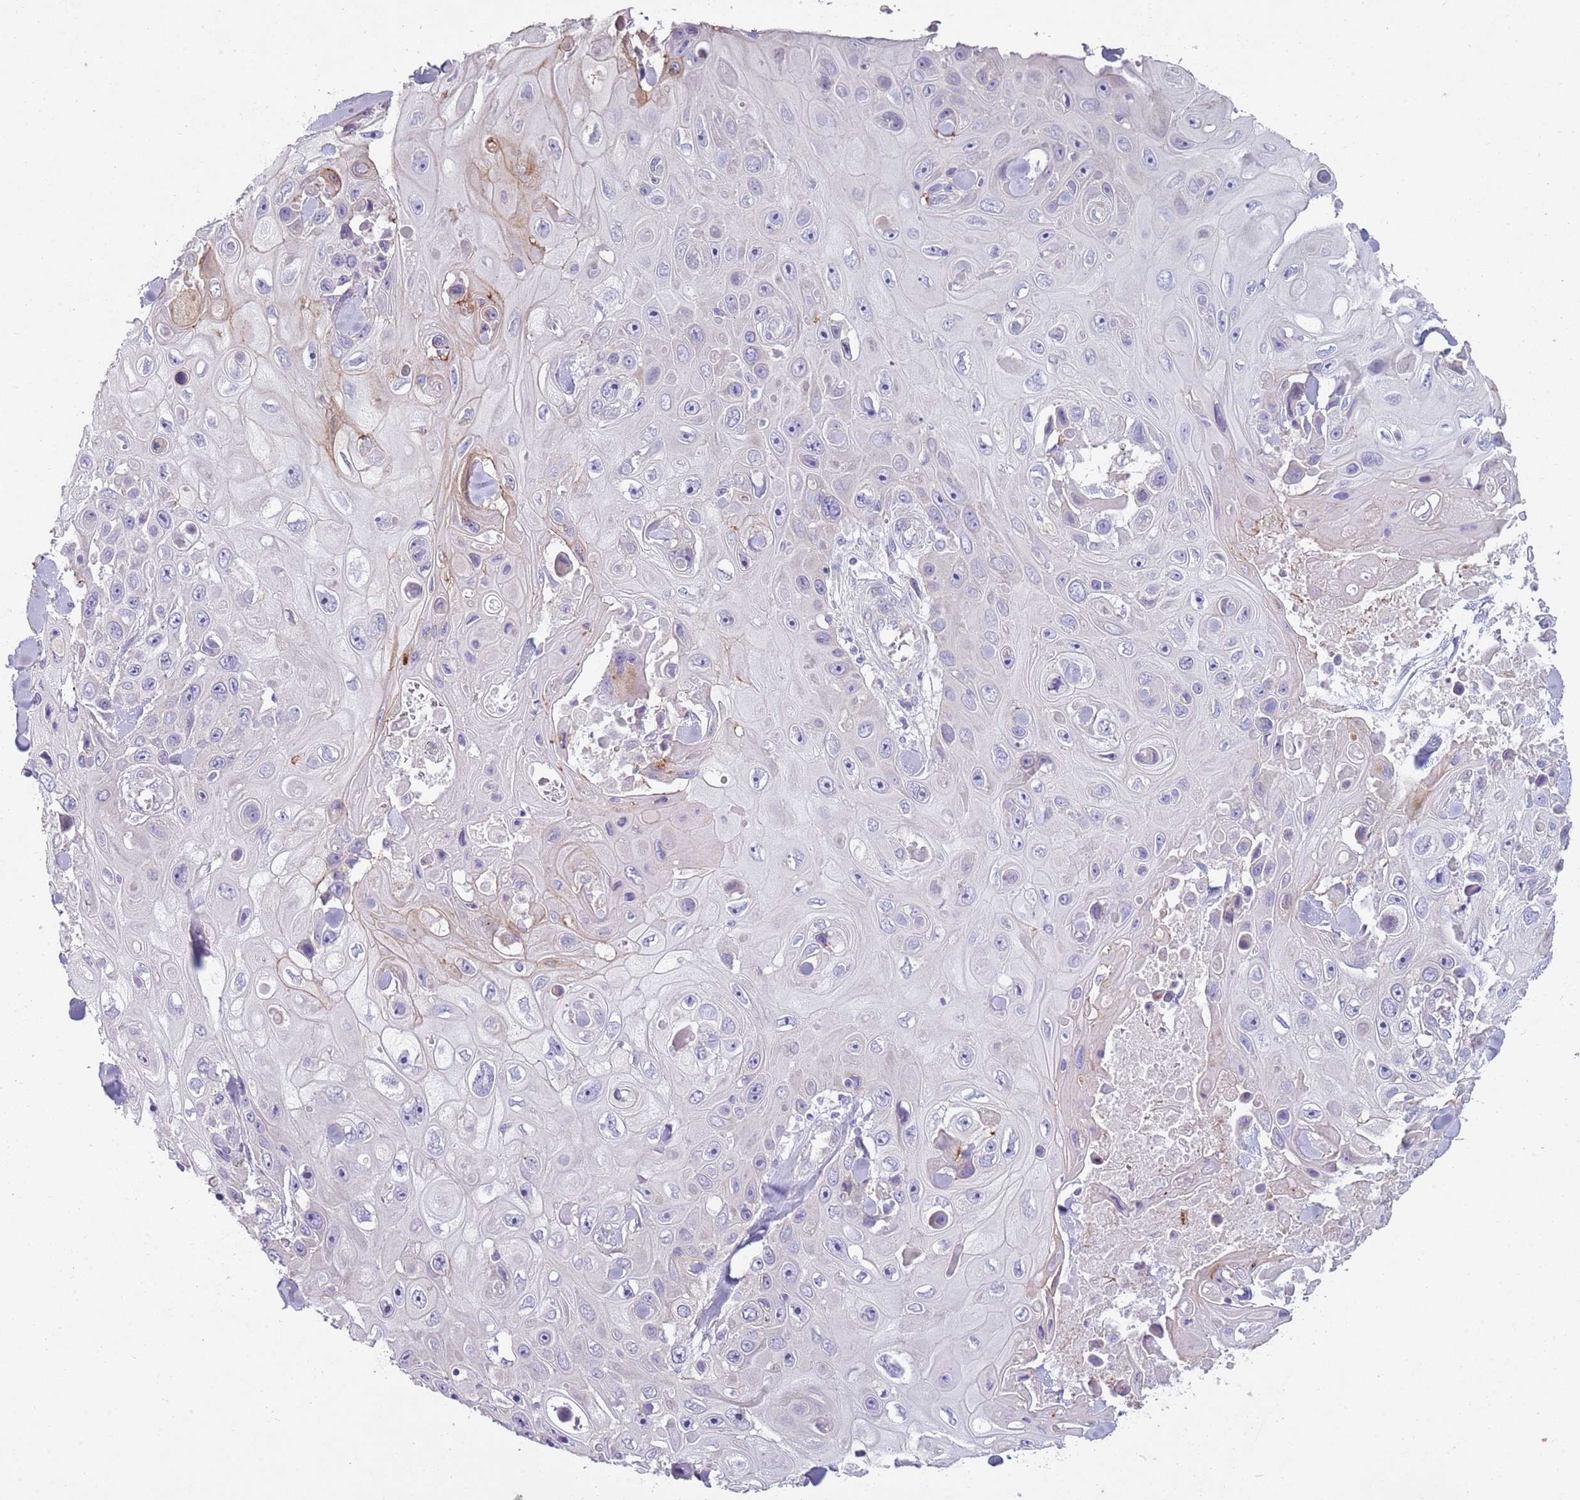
{"staining": {"intensity": "negative", "quantity": "none", "location": "none"}, "tissue": "skin cancer", "cell_type": "Tumor cells", "image_type": "cancer", "snomed": [{"axis": "morphology", "description": "Squamous cell carcinoma, NOS"}, {"axis": "topography", "description": "Skin"}], "caption": "The image exhibits no significant positivity in tumor cells of skin cancer.", "gene": "ZNF583", "patient": {"sex": "male", "age": 82}}